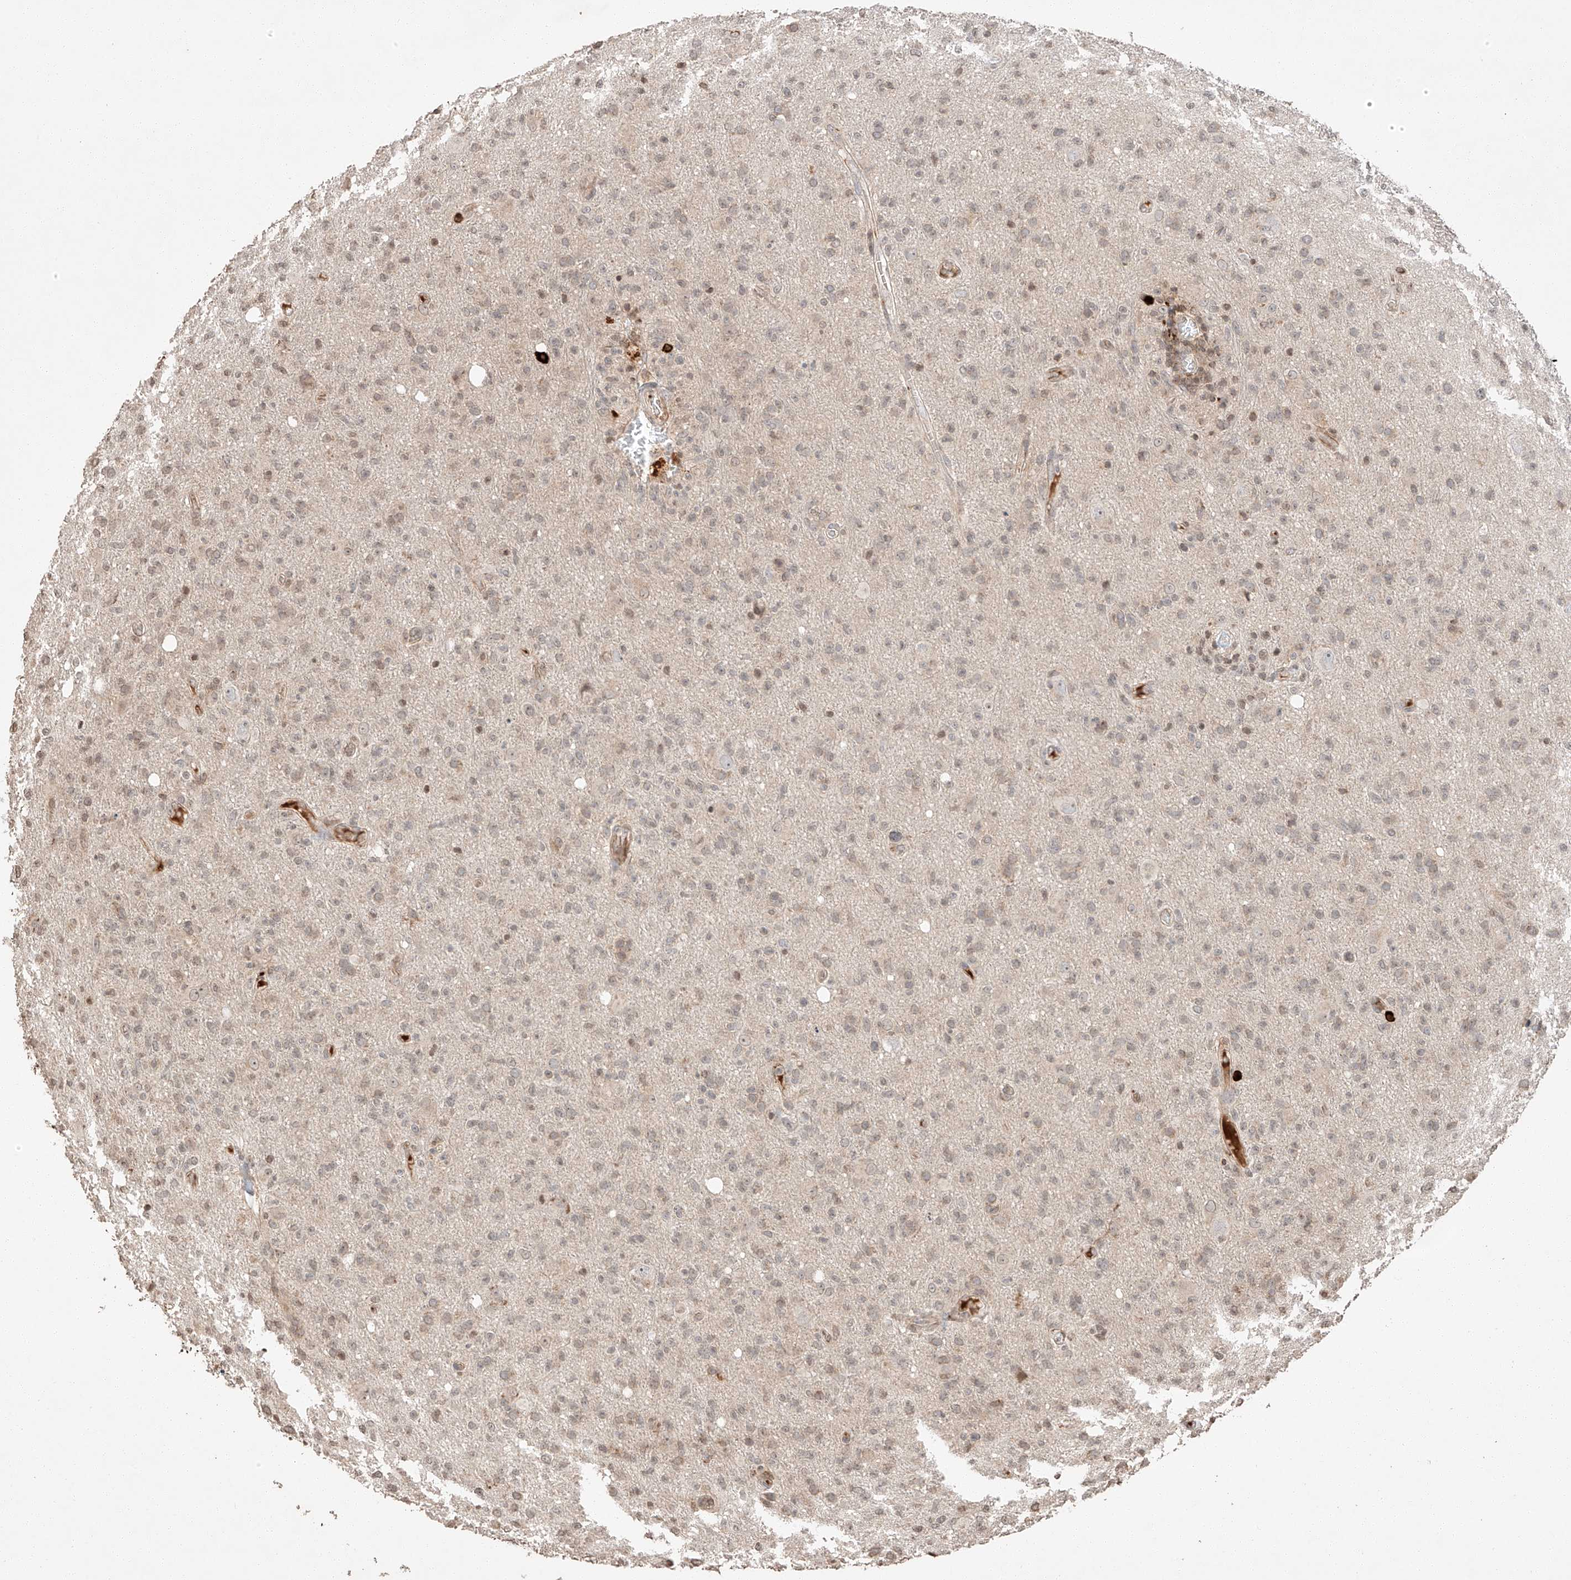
{"staining": {"intensity": "negative", "quantity": "none", "location": "none"}, "tissue": "glioma", "cell_type": "Tumor cells", "image_type": "cancer", "snomed": [{"axis": "morphology", "description": "Glioma, malignant, High grade"}, {"axis": "topography", "description": "Brain"}], "caption": "Micrograph shows no protein expression in tumor cells of malignant glioma (high-grade) tissue. (DAB (3,3'-diaminobenzidine) IHC with hematoxylin counter stain).", "gene": "ARHGAP33", "patient": {"sex": "female", "age": 57}}